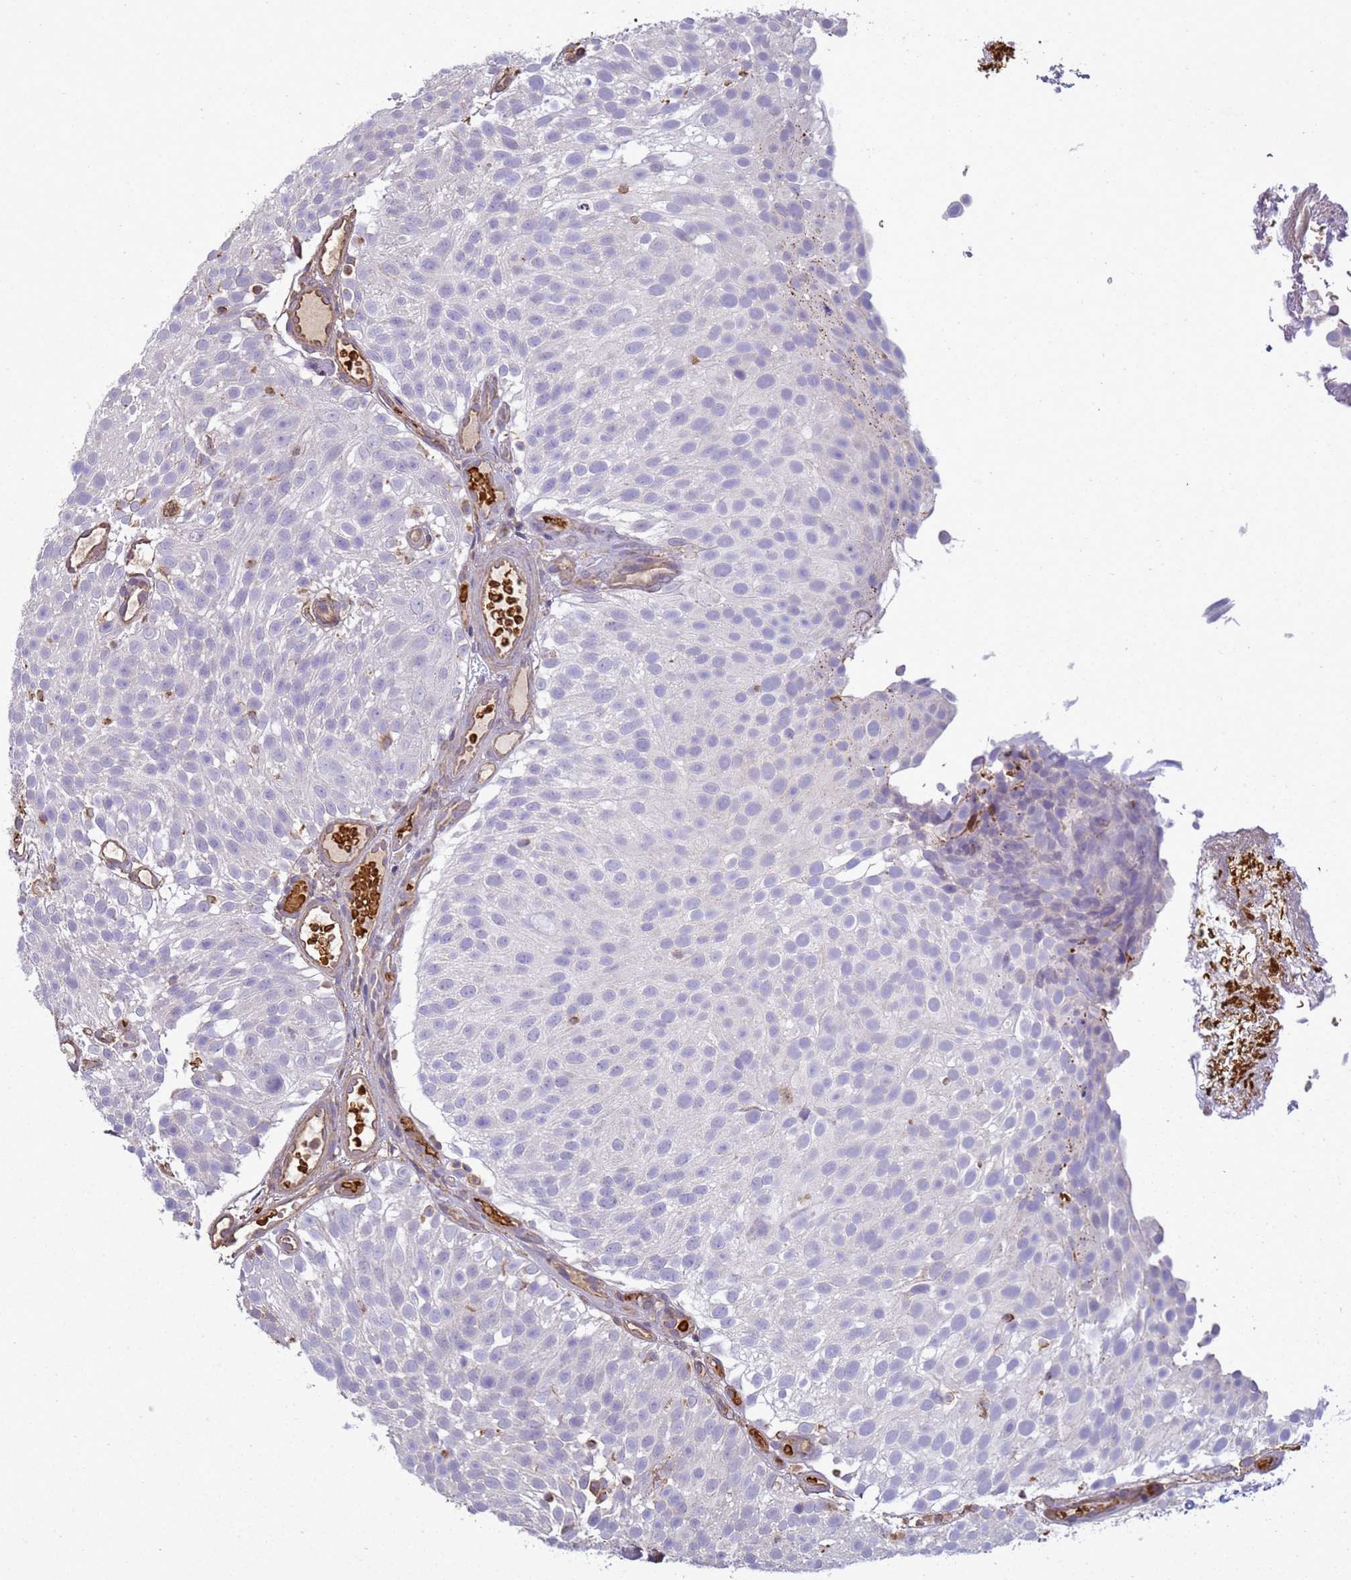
{"staining": {"intensity": "negative", "quantity": "none", "location": "none"}, "tissue": "urothelial cancer", "cell_type": "Tumor cells", "image_type": "cancer", "snomed": [{"axis": "morphology", "description": "Urothelial carcinoma, Low grade"}, {"axis": "topography", "description": "Urinary bladder"}], "caption": "A high-resolution micrograph shows IHC staining of urothelial cancer, which exhibits no significant staining in tumor cells.", "gene": "SGIP1", "patient": {"sex": "male", "age": 78}}